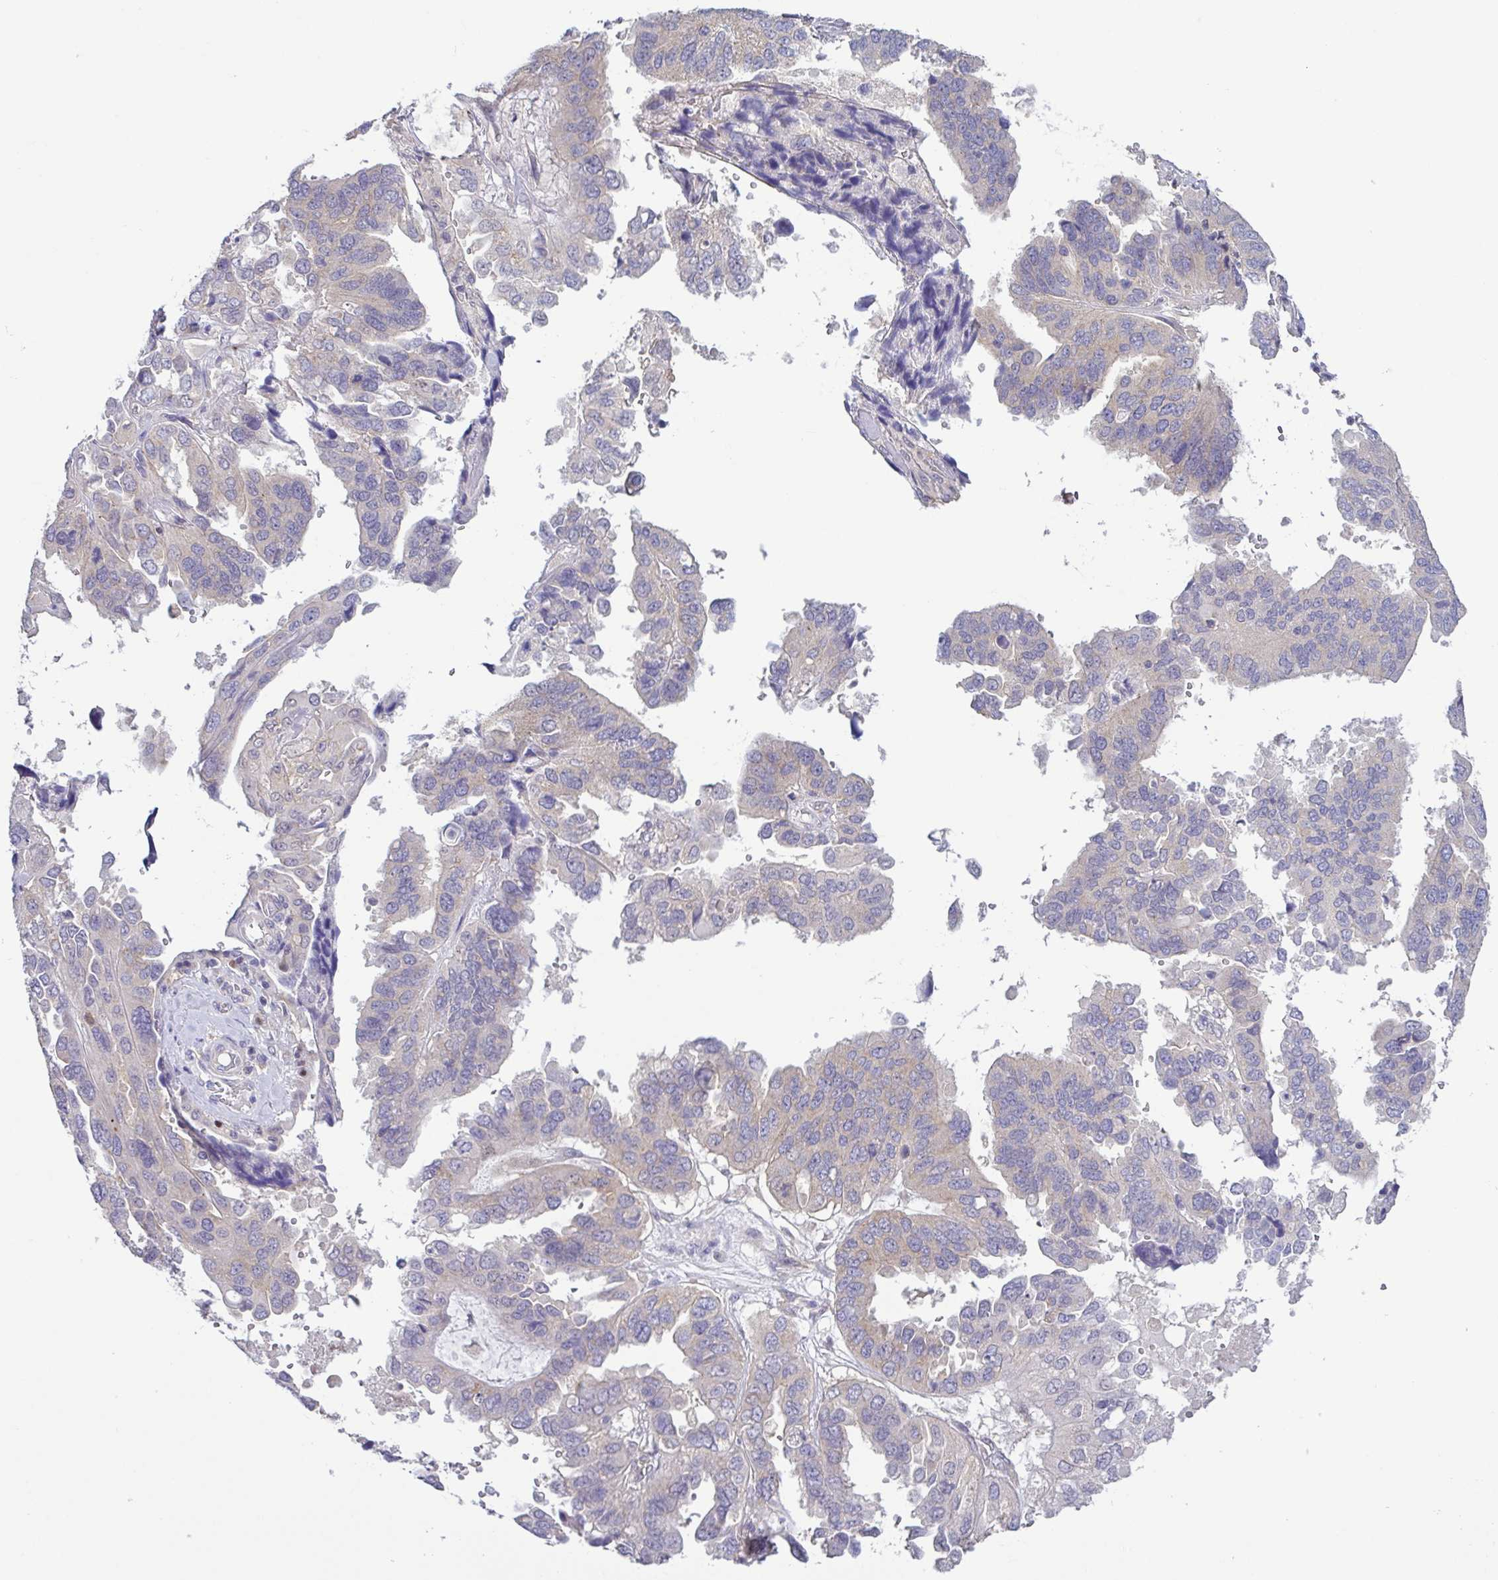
{"staining": {"intensity": "negative", "quantity": "none", "location": "none"}, "tissue": "ovarian cancer", "cell_type": "Tumor cells", "image_type": "cancer", "snomed": [{"axis": "morphology", "description": "Cystadenocarcinoma, serous, NOS"}, {"axis": "topography", "description": "Ovary"}], "caption": "Tumor cells are negative for protein expression in human ovarian cancer. The staining was performed using DAB (3,3'-diaminobenzidine) to visualize the protein expression in brown, while the nuclei were stained in blue with hematoxylin (Magnification: 20x).", "gene": "UBE2Q1", "patient": {"sex": "female", "age": 79}}